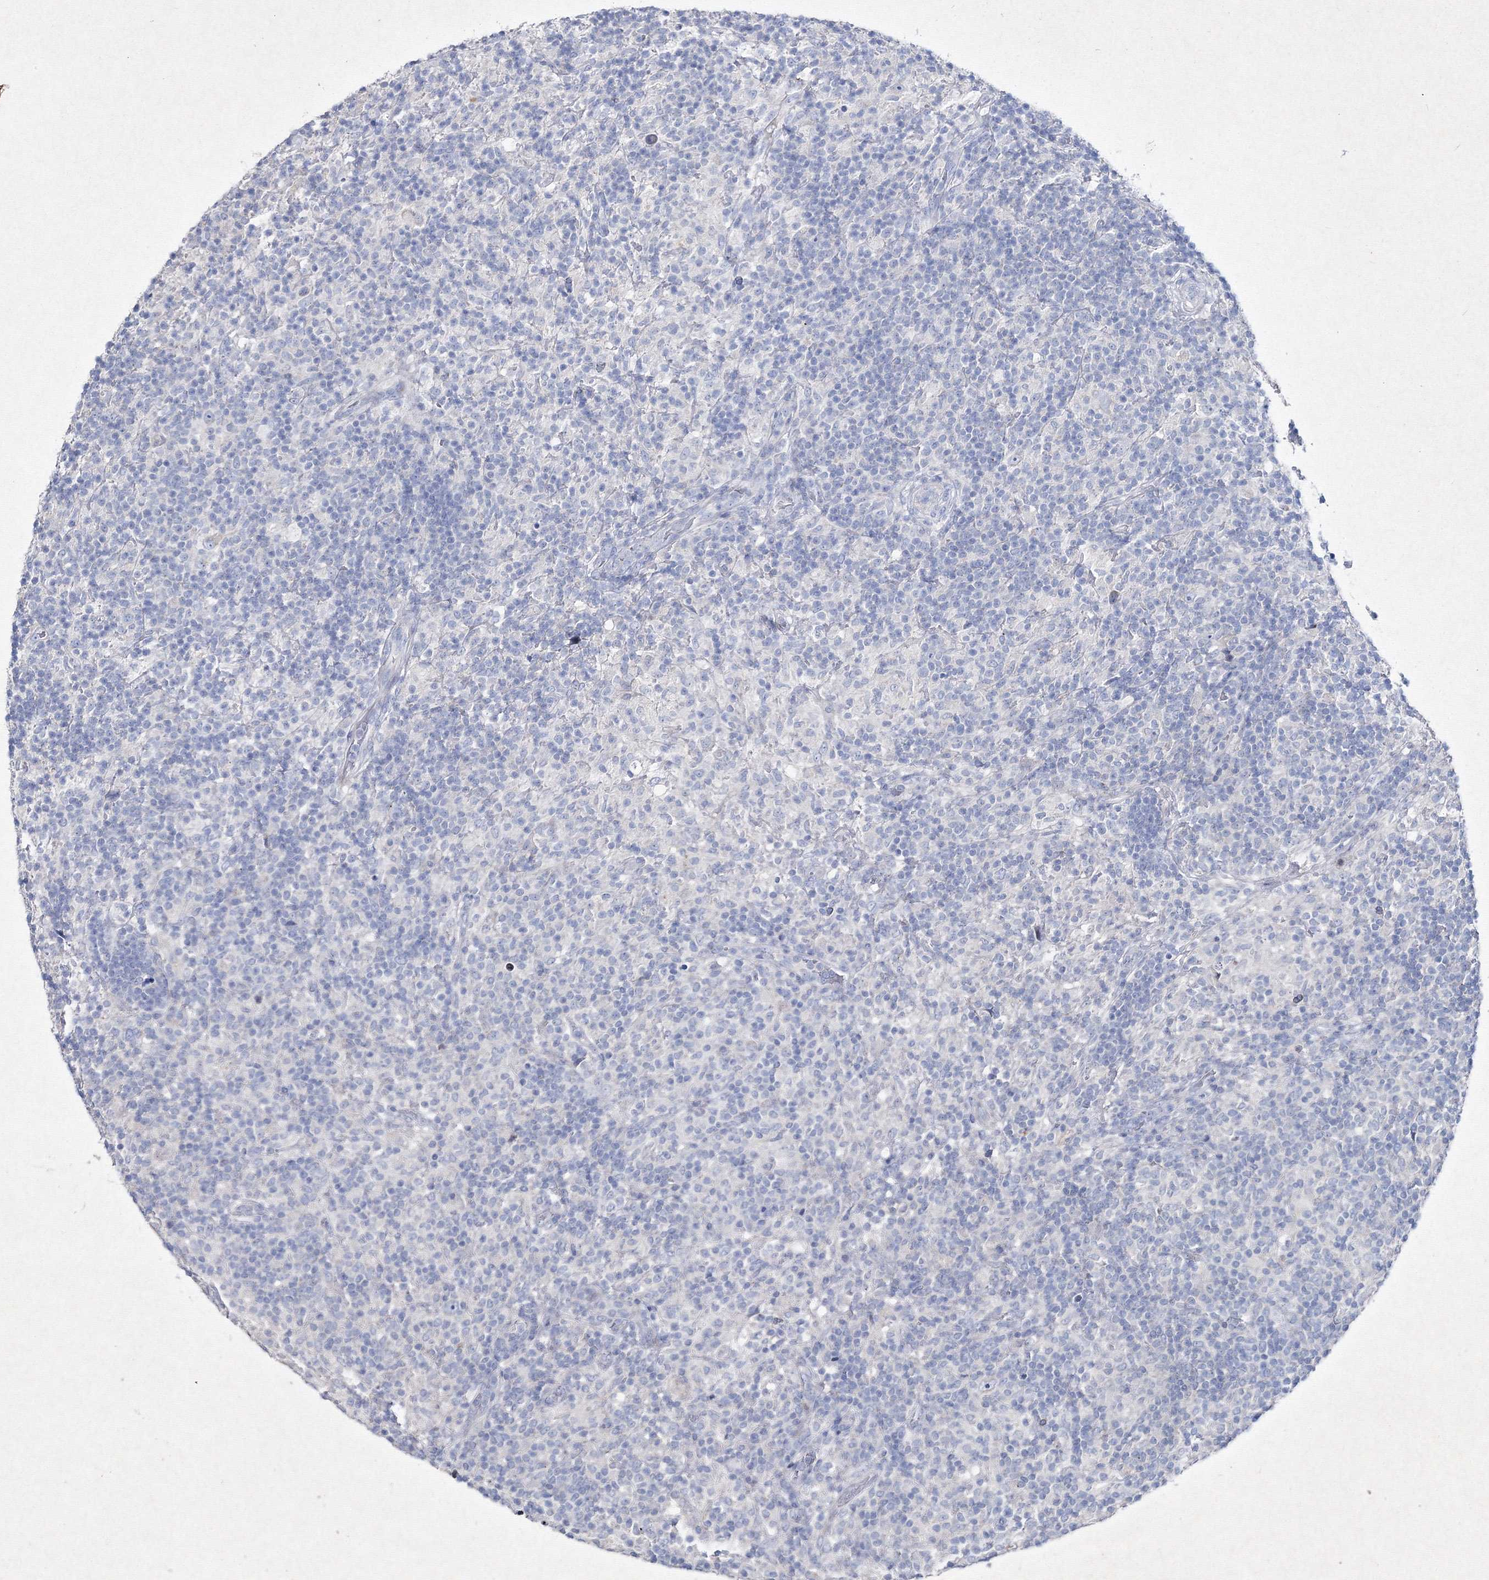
{"staining": {"intensity": "negative", "quantity": "none", "location": "none"}, "tissue": "lymphoma", "cell_type": "Tumor cells", "image_type": "cancer", "snomed": [{"axis": "morphology", "description": "Hodgkin's disease, NOS"}, {"axis": "topography", "description": "Lymph node"}], "caption": "This micrograph is of Hodgkin's disease stained with IHC to label a protein in brown with the nuclei are counter-stained blue. There is no positivity in tumor cells.", "gene": "SMIM29", "patient": {"sex": "male", "age": 70}}